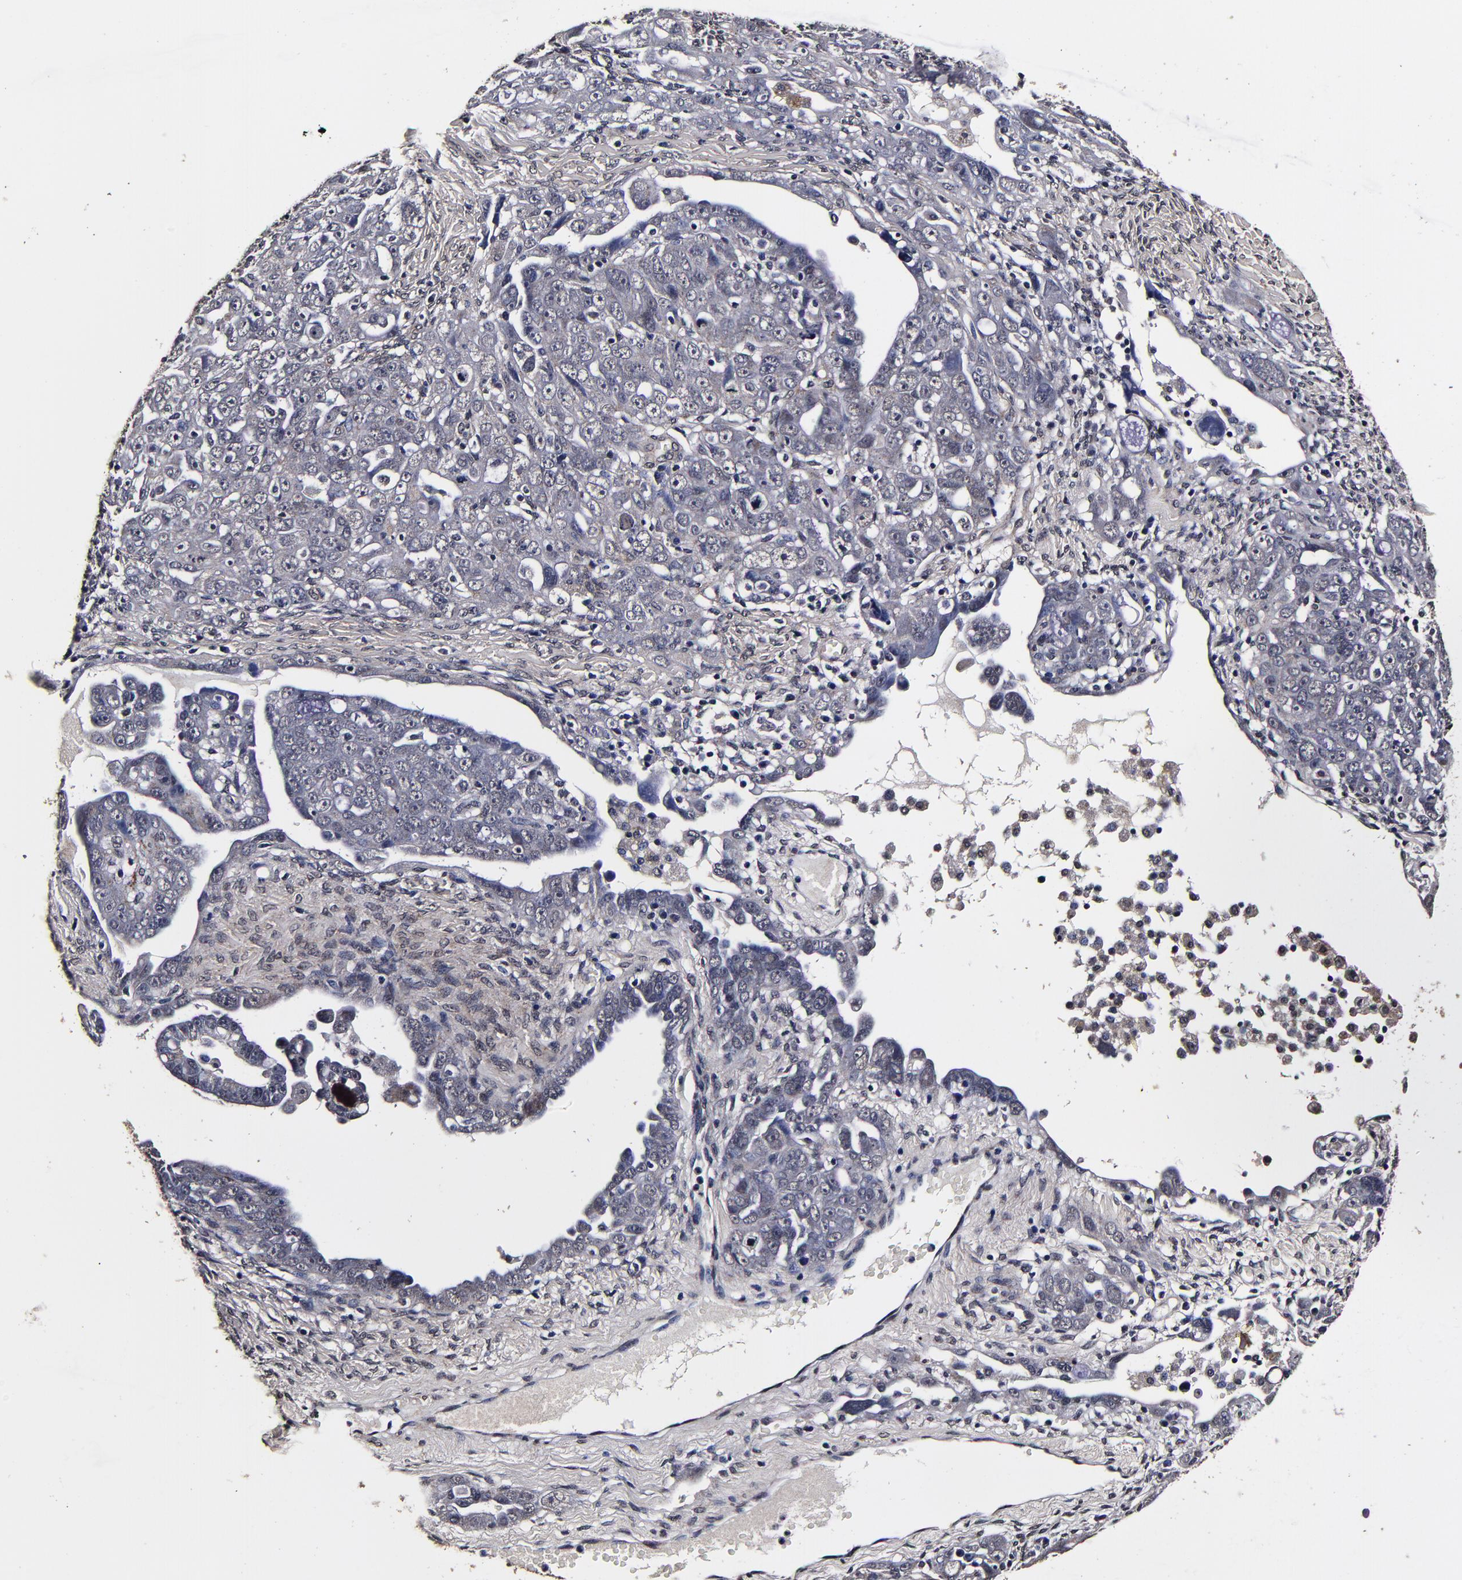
{"staining": {"intensity": "weak", "quantity": "<25%", "location": "cytoplasmic/membranous"}, "tissue": "ovarian cancer", "cell_type": "Tumor cells", "image_type": "cancer", "snomed": [{"axis": "morphology", "description": "Cystadenocarcinoma, serous, NOS"}, {"axis": "topography", "description": "Ovary"}], "caption": "Immunohistochemistry (IHC) histopathology image of human ovarian cancer stained for a protein (brown), which reveals no staining in tumor cells.", "gene": "MMP15", "patient": {"sex": "female", "age": 66}}